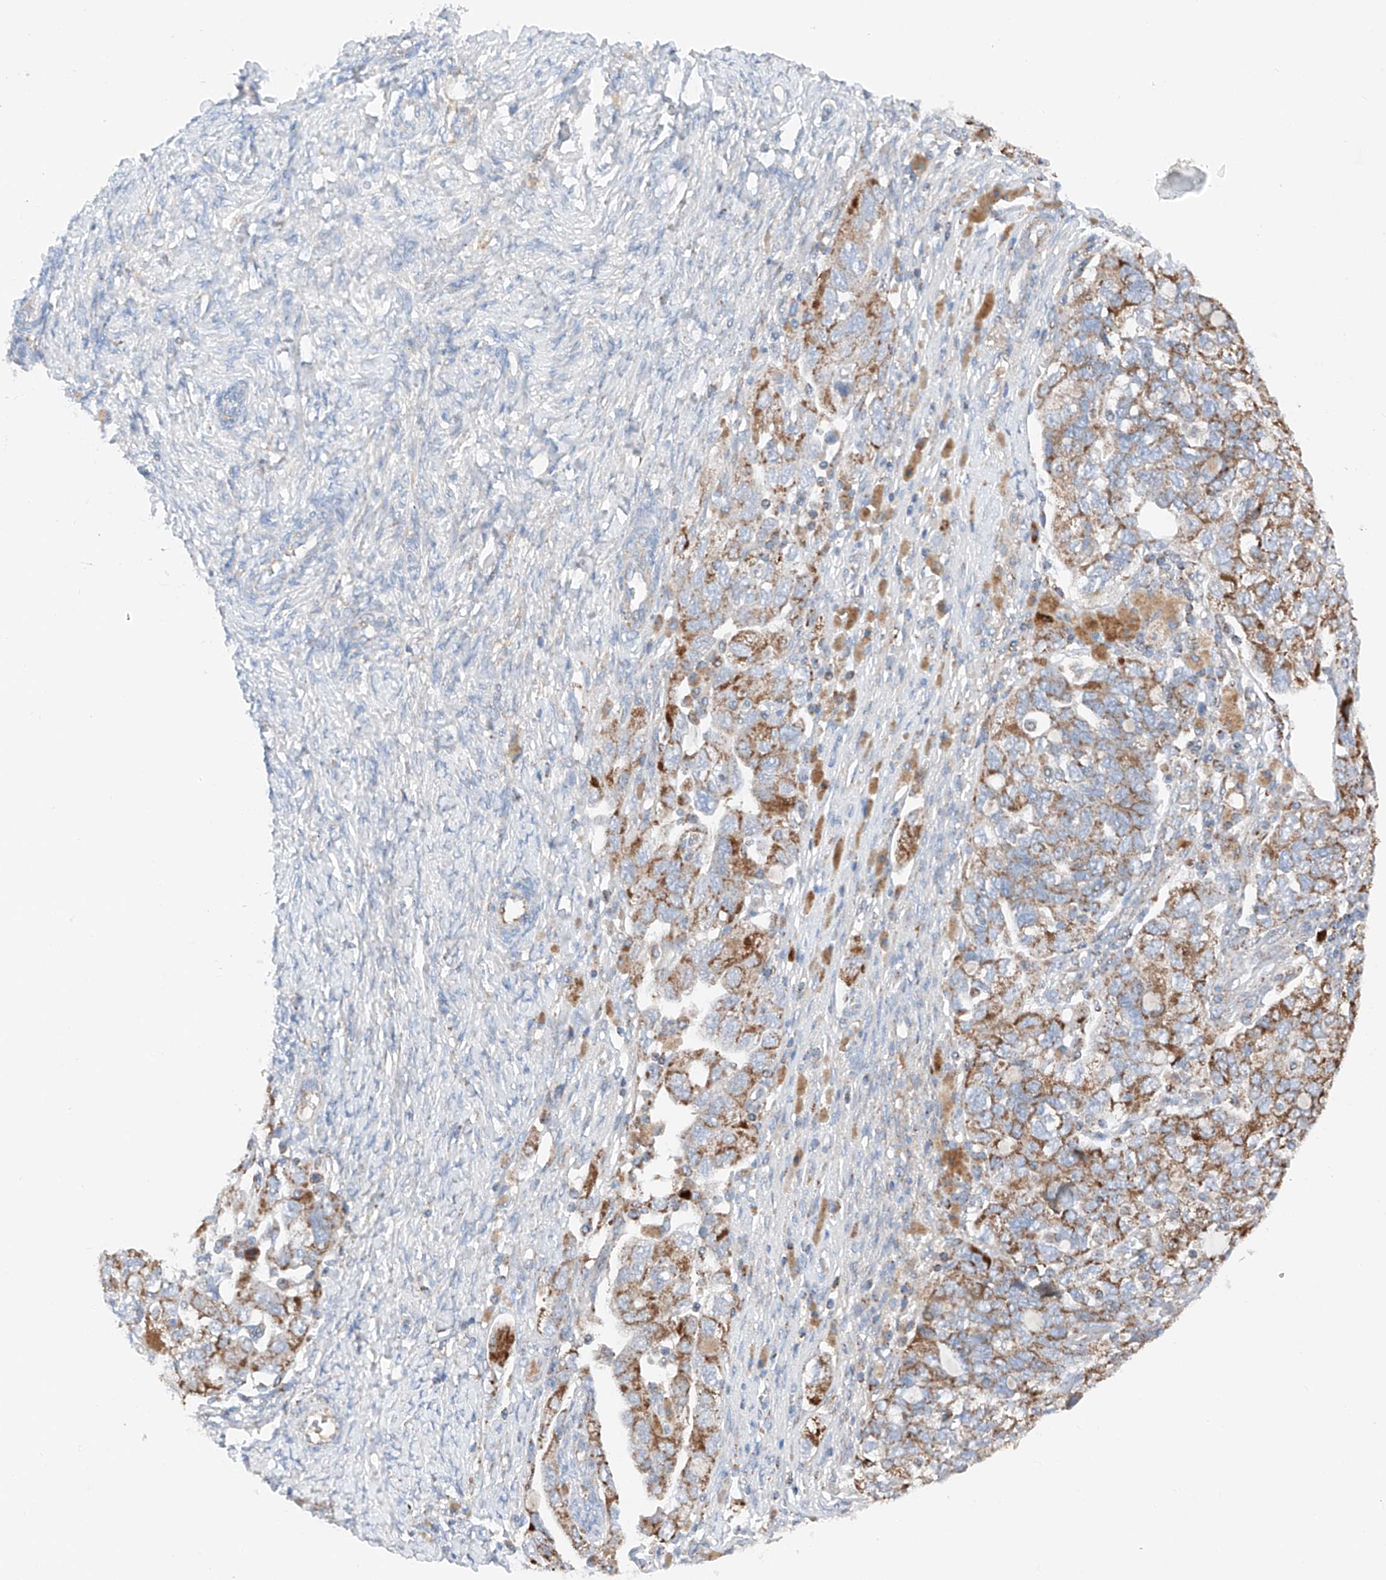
{"staining": {"intensity": "moderate", "quantity": "25%-75%", "location": "cytoplasmic/membranous"}, "tissue": "ovarian cancer", "cell_type": "Tumor cells", "image_type": "cancer", "snomed": [{"axis": "morphology", "description": "Carcinoma, NOS"}, {"axis": "morphology", "description": "Cystadenocarcinoma, serous, NOS"}, {"axis": "topography", "description": "Ovary"}], "caption": "The histopathology image exhibits immunohistochemical staining of ovarian cancer (carcinoma). There is moderate cytoplasmic/membranous expression is appreciated in about 25%-75% of tumor cells.", "gene": "MRAP", "patient": {"sex": "female", "age": 69}}